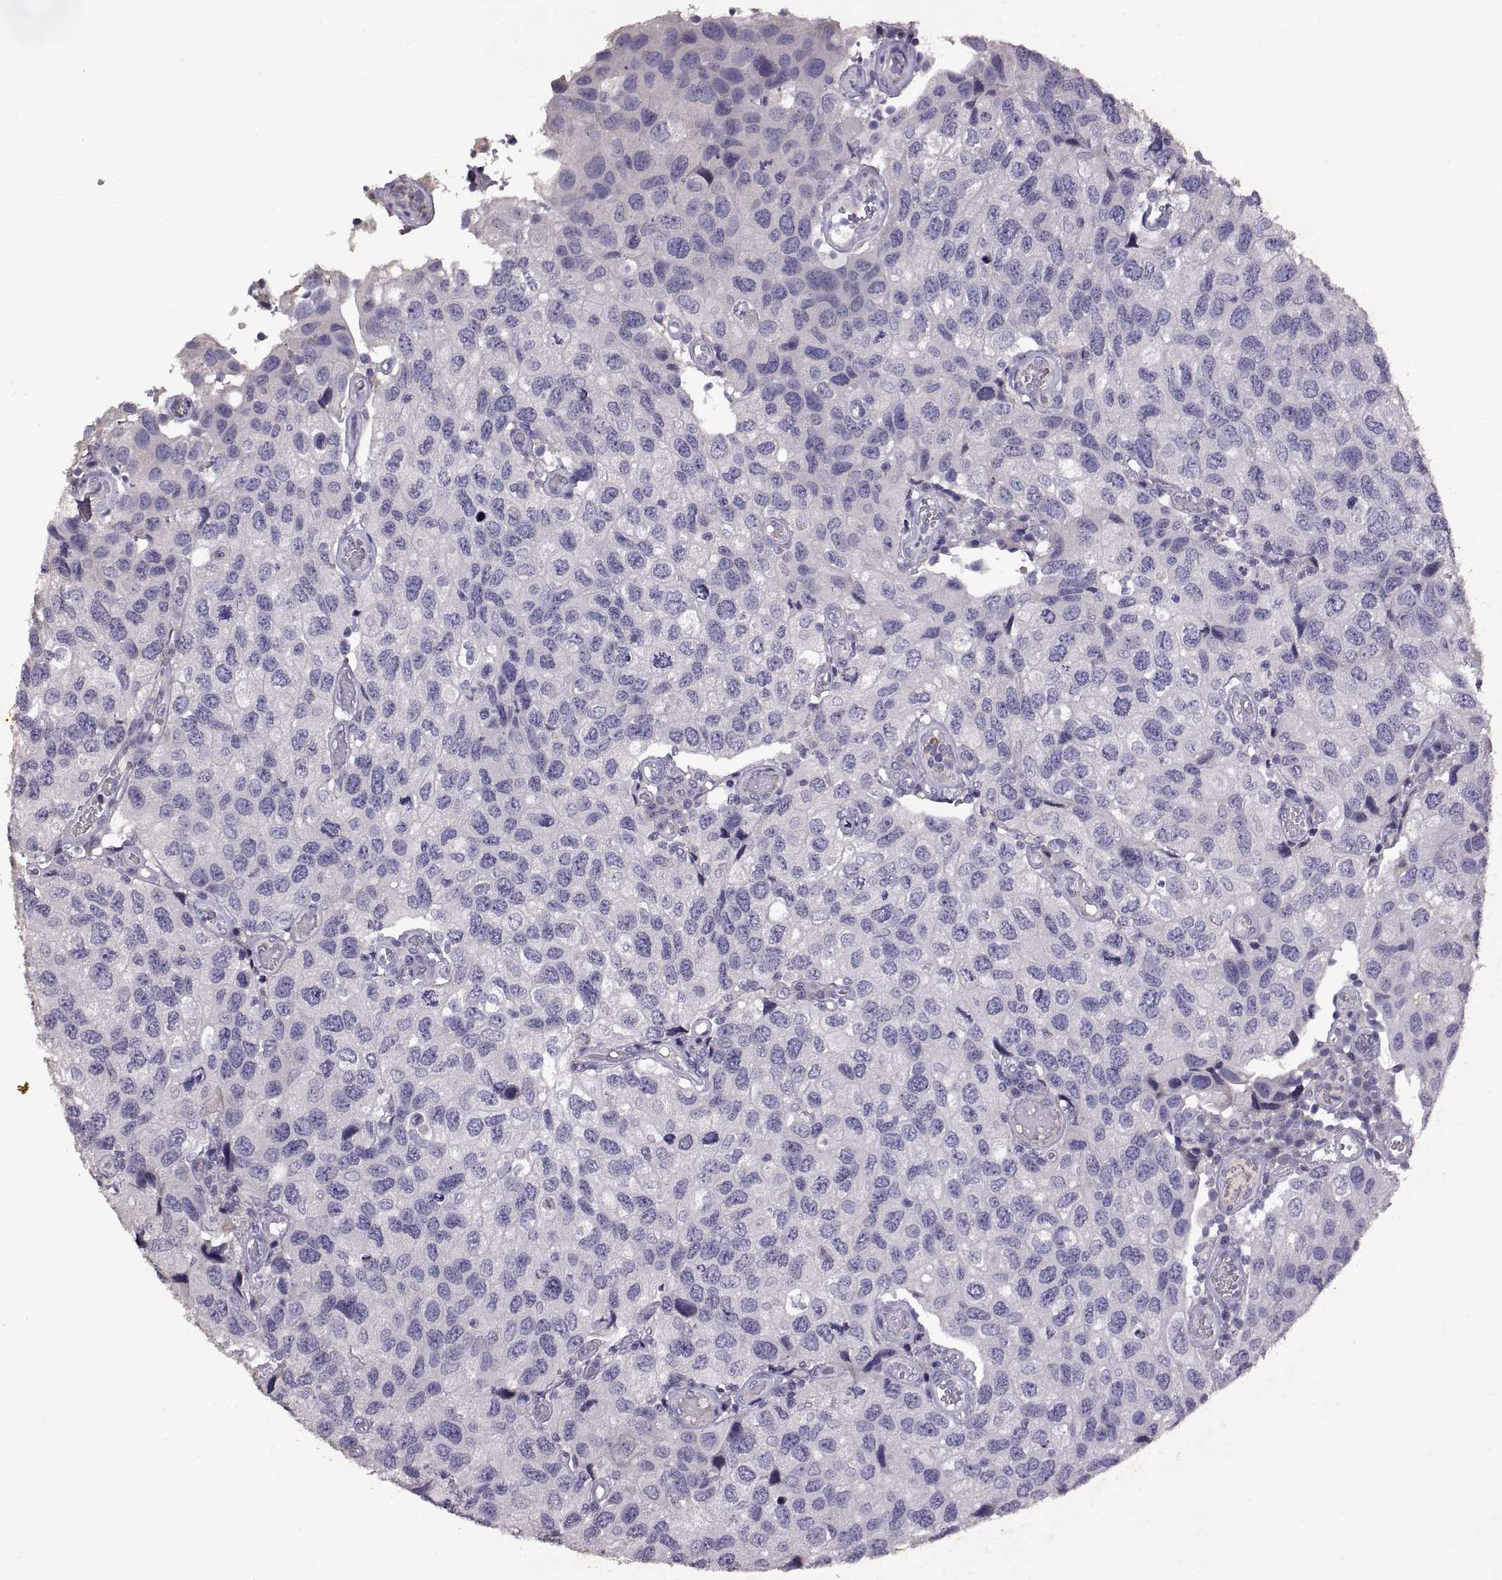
{"staining": {"intensity": "negative", "quantity": "none", "location": "none"}, "tissue": "urothelial cancer", "cell_type": "Tumor cells", "image_type": "cancer", "snomed": [{"axis": "morphology", "description": "Urothelial carcinoma, High grade"}, {"axis": "topography", "description": "Urinary bladder"}], "caption": "The photomicrograph displays no significant staining in tumor cells of urothelial cancer. (DAB (3,3'-diaminobenzidine) IHC with hematoxylin counter stain).", "gene": "DEFB136", "patient": {"sex": "male", "age": 79}}